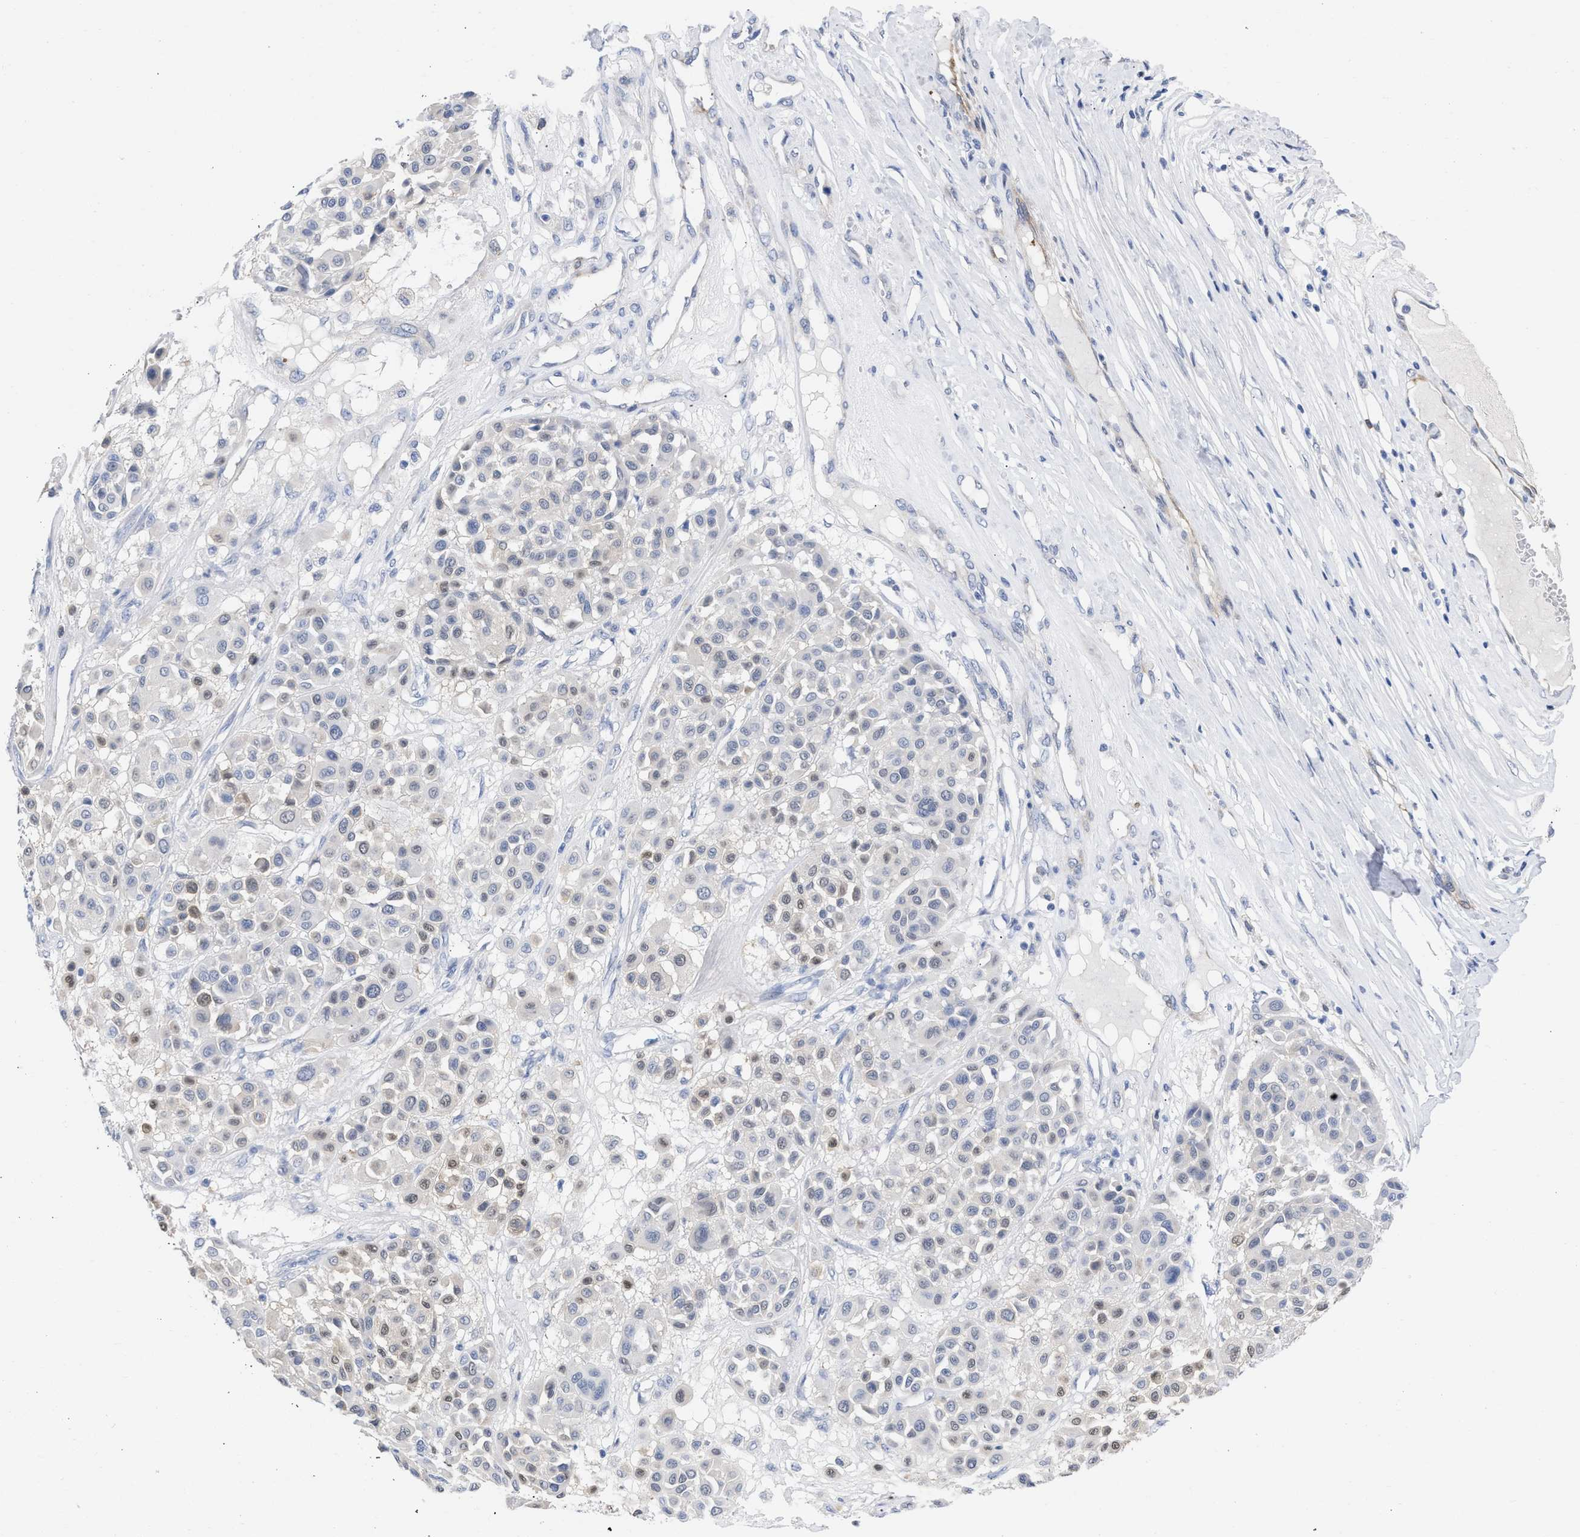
{"staining": {"intensity": "negative", "quantity": "none", "location": "none"}, "tissue": "melanoma", "cell_type": "Tumor cells", "image_type": "cancer", "snomed": [{"axis": "morphology", "description": "Malignant melanoma, Metastatic site"}, {"axis": "topography", "description": "Soft tissue"}], "caption": "The image exhibits no significant staining in tumor cells of malignant melanoma (metastatic site).", "gene": "THRA", "patient": {"sex": "male", "age": 41}}